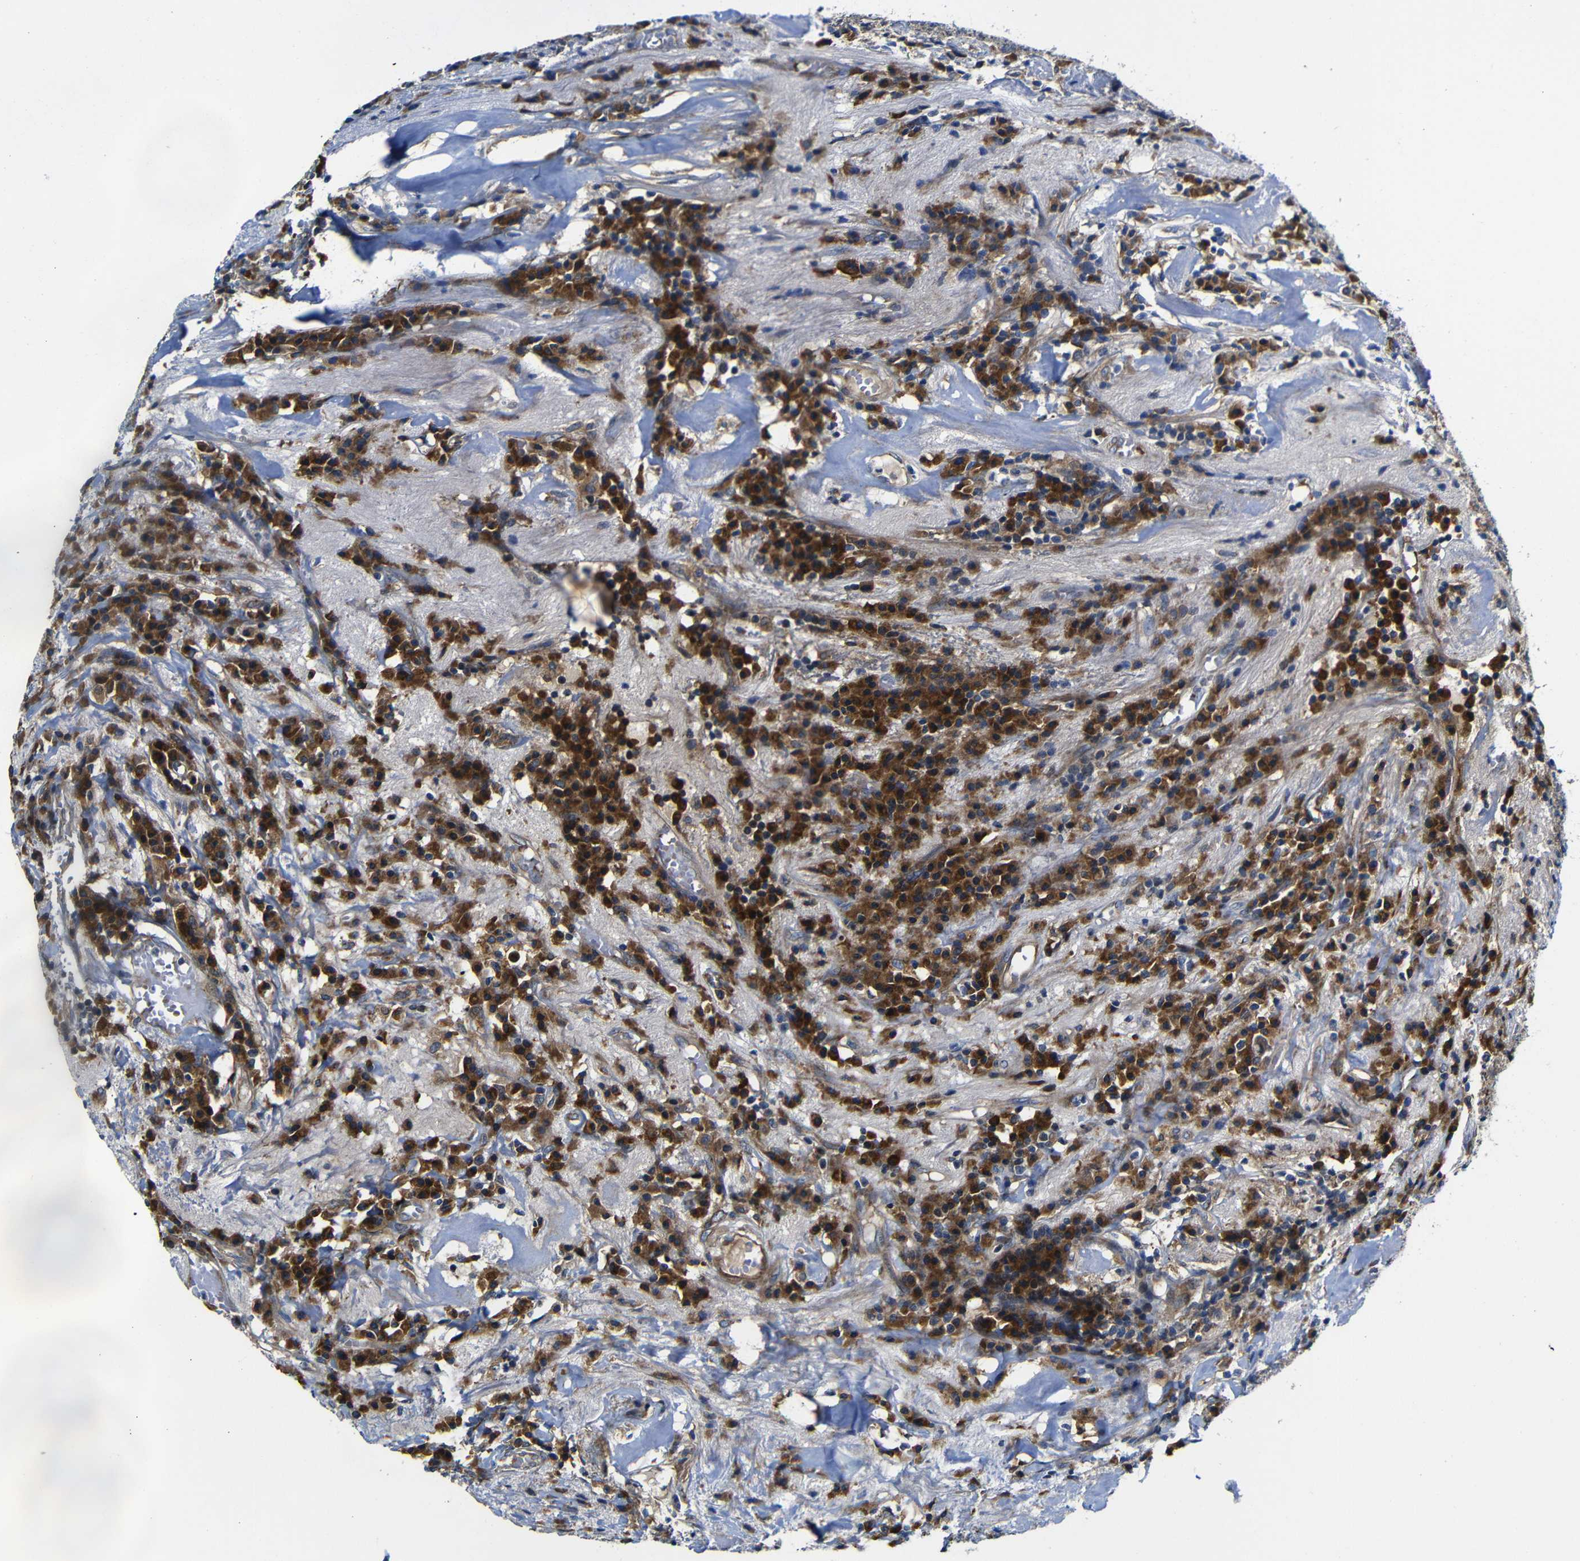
{"staining": {"intensity": "moderate", "quantity": "25%-75%", "location": "cytoplasmic/membranous"}, "tissue": "head and neck cancer", "cell_type": "Tumor cells", "image_type": "cancer", "snomed": [{"axis": "morphology", "description": "Adenocarcinoma, NOS"}, {"axis": "topography", "description": "Salivary gland"}, {"axis": "topography", "description": "Head-Neck"}], "caption": "Protein expression analysis of head and neck cancer (adenocarcinoma) demonstrates moderate cytoplasmic/membranous staining in about 25%-75% of tumor cells.", "gene": "CLCC1", "patient": {"sex": "female", "age": 65}}